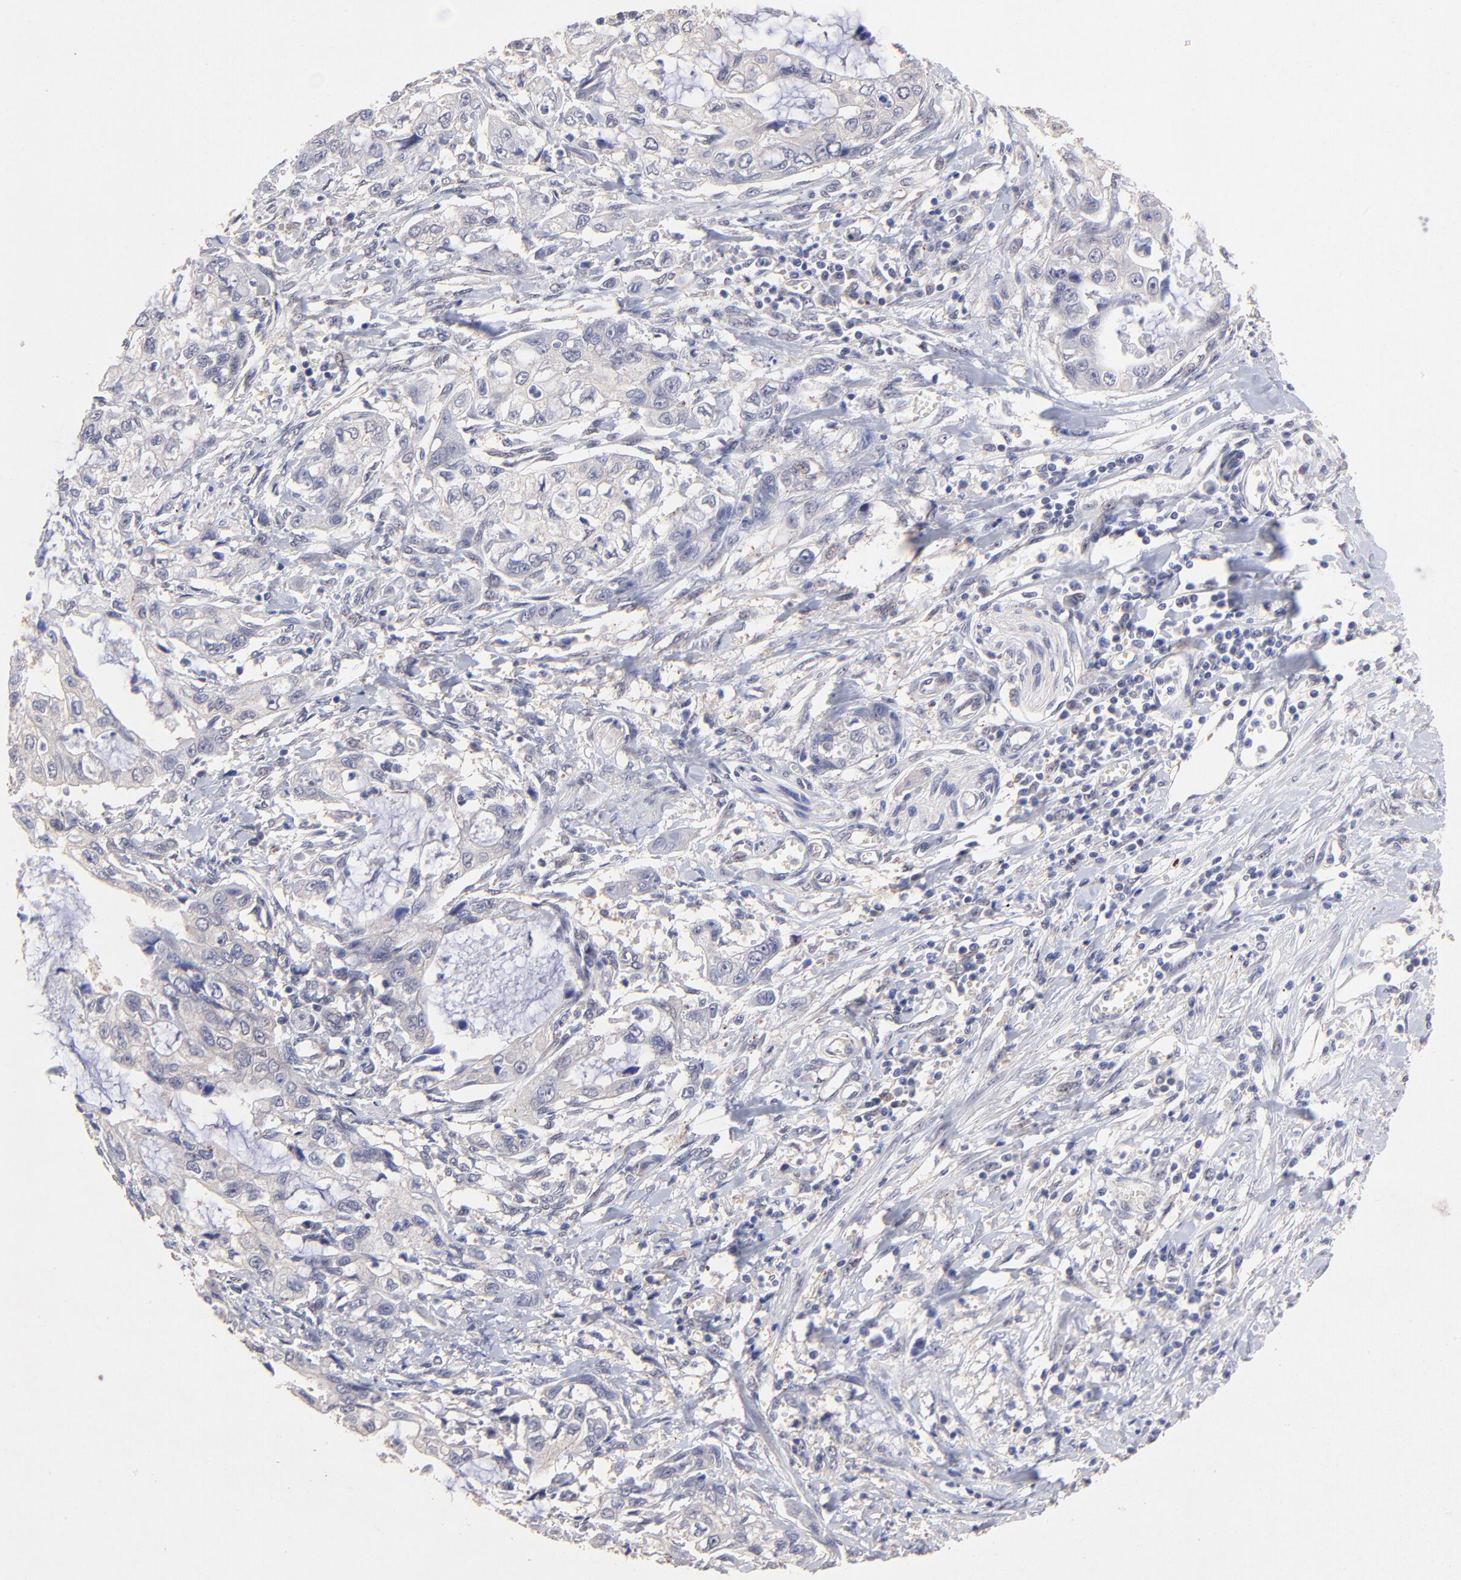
{"staining": {"intensity": "negative", "quantity": "none", "location": "none"}, "tissue": "stomach cancer", "cell_type": "Tumor cells", "image_type": "cancer", "snomed": [{"axis": "morphology", "description": "Adenocarcinoma, NOS"}, {"axis": "topography", "description": "Stomach, upper"}], "caption": "High magnification brightfield microscopy of adenocarcinoma (stomach) stained with DAB (3,3'-diaminobenzidine) (brown) and counterstained with hematoxylin (blue): tumor cells show no significant staining.", "gene": "ZNF747", "patient": {"sex": "female", "age": 52}}